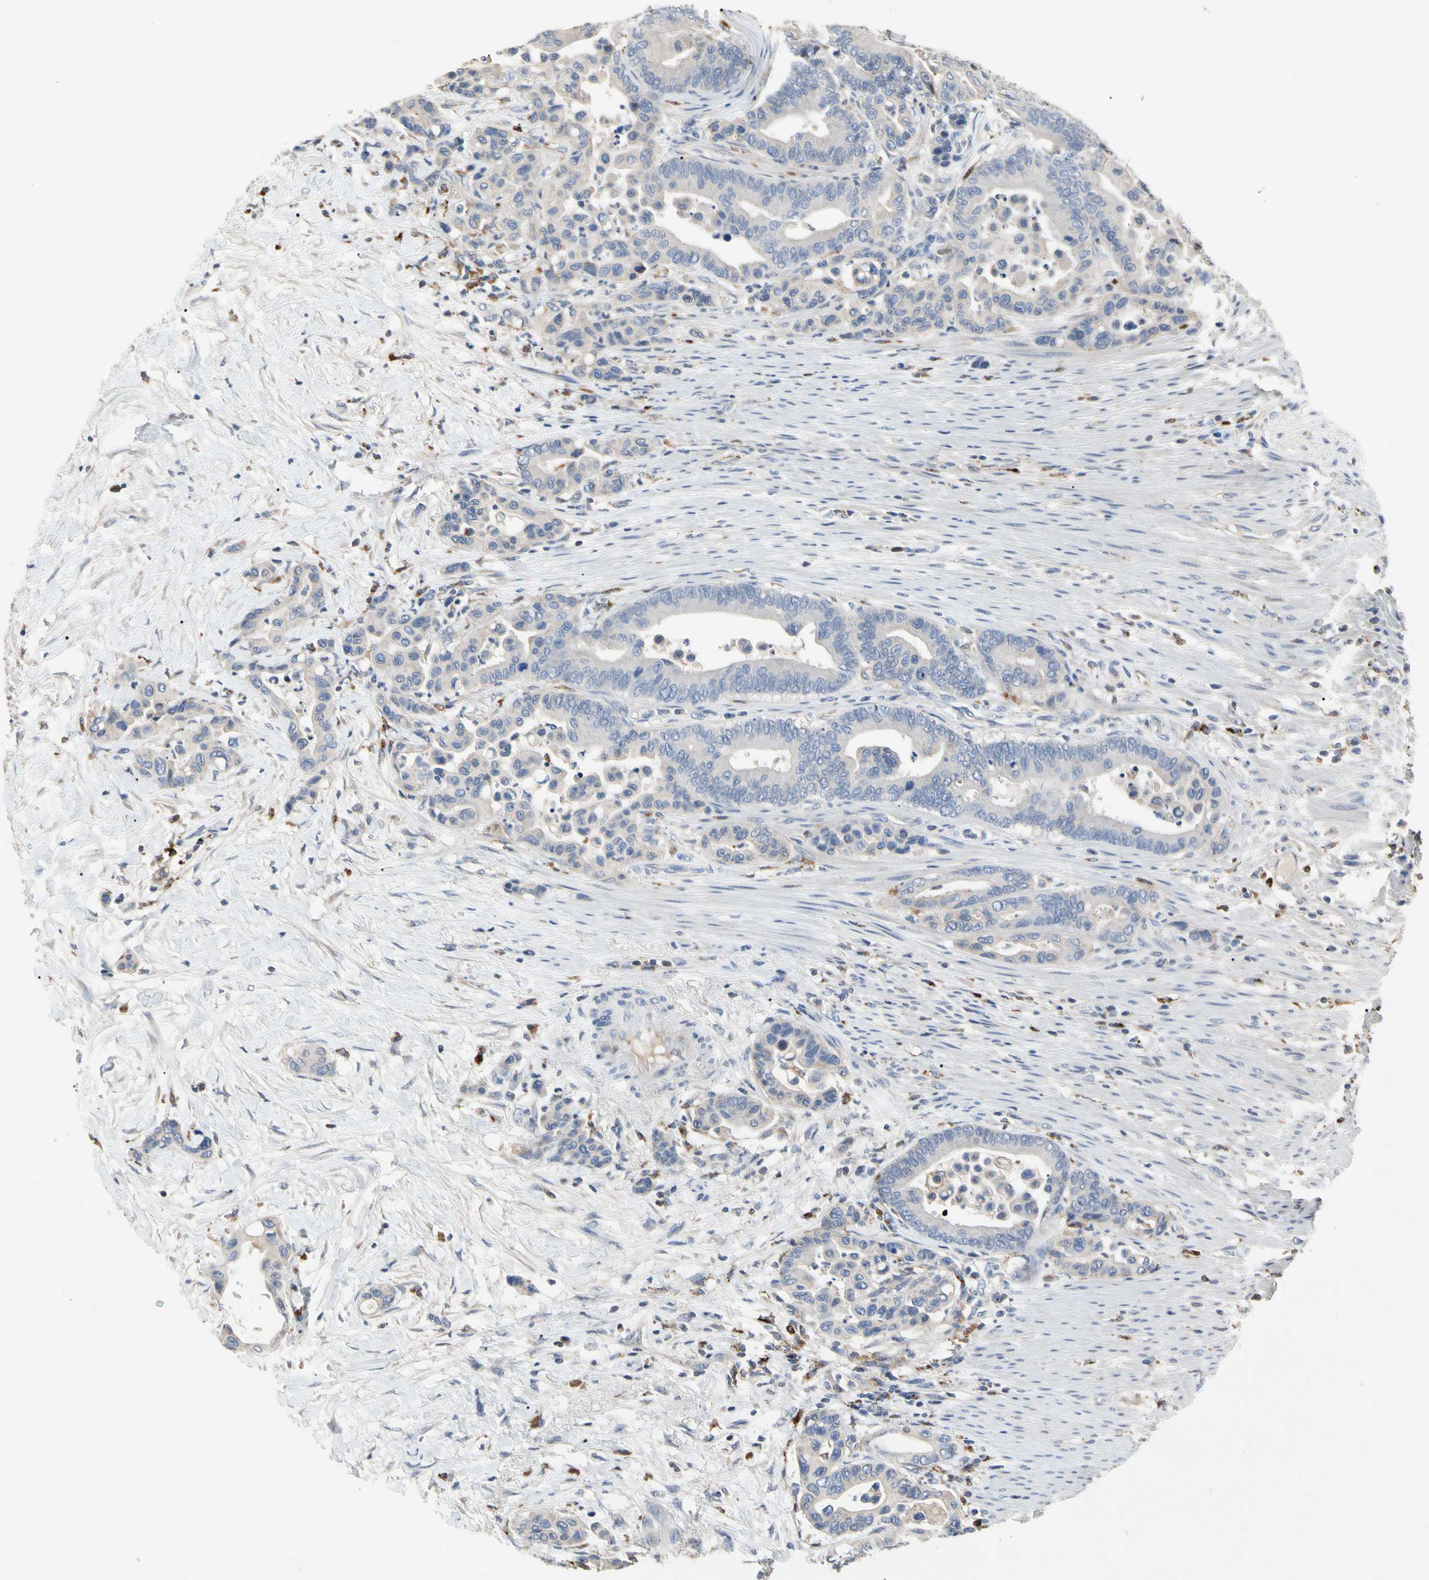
{"staining": {"intensity": "negative", "quantity": "none", "location": "none"}, "tissue": "colorectal cancer", "cell_type": "Tumor cells", "image_type": "cancer", "snomed": [{"axis": "morphology", "description": "Normal tissue, NOS"}, {"axis": "morphology", "description": "Adenocarcinoma, NOS"}, {"axis": "topography", "description": "Colon"}], "caption": "An immunohistochemistry (IHC) micrograph of colorectal cancer (adenocarcinoma) is shown. There is no staining in tumor cells of colorectal cancer (adenocarcinoma).", "gene": "ADA2", "patient": {"sex": "male", "age": 82}}